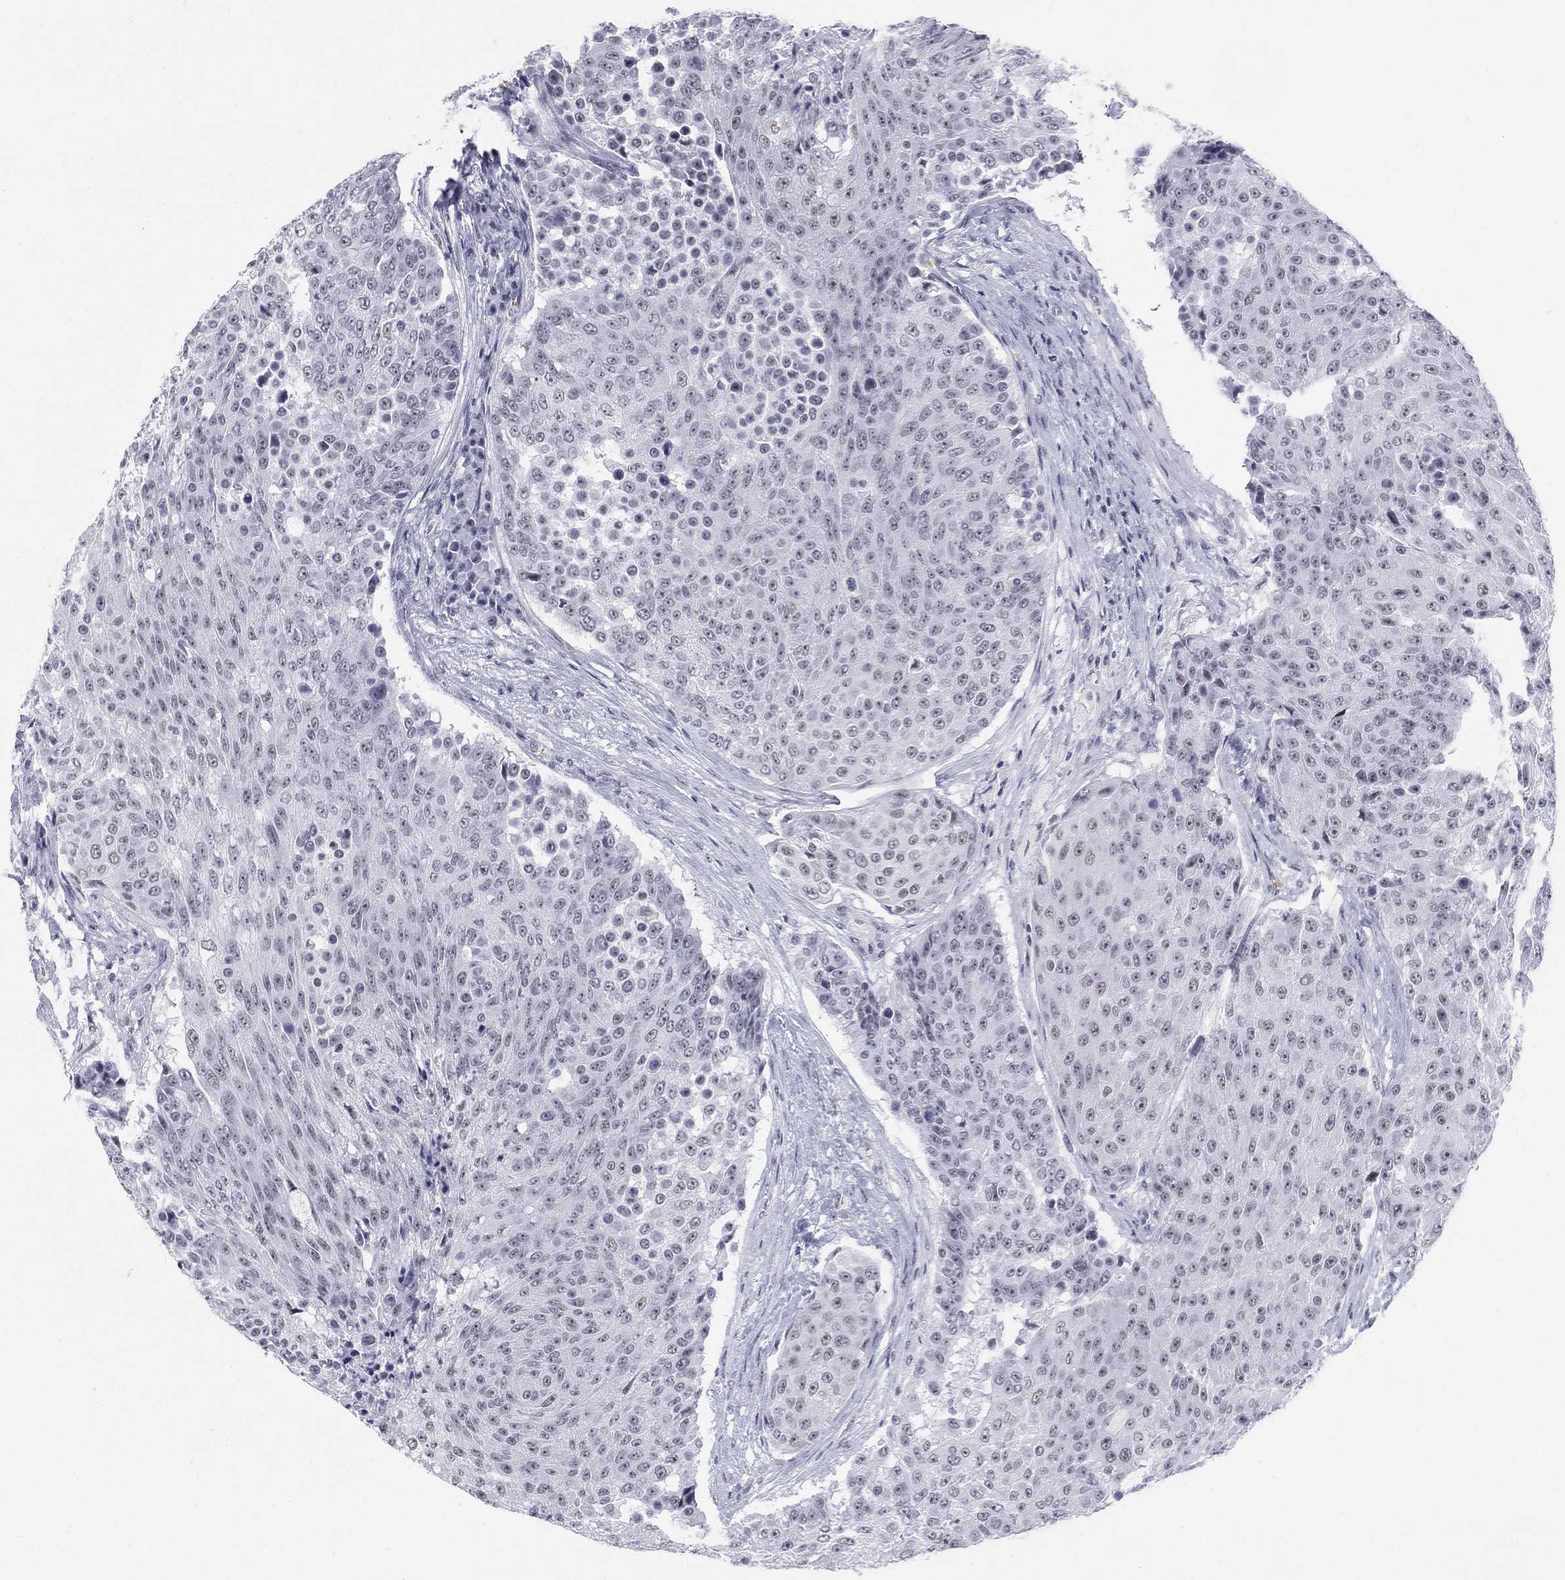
{"staining": {"intensity": "negative", "quantity": "none", "location": "none"}, "tissue": "urothelial cancer", "cell_type": "Tumor cells", "image_type": "cancer", "snomed": [{"axis": "morphology", "description": "Urothelial carcinoma, High grade"}, {"axis": "topography", "description": "Urinary bladder"}], "caption": "Immunohistochemical staining of human urothelial cancer shows no significant expression in tumor cells.", "gene": "DMTN", "patient": {"sex": "female", "age": 63}}